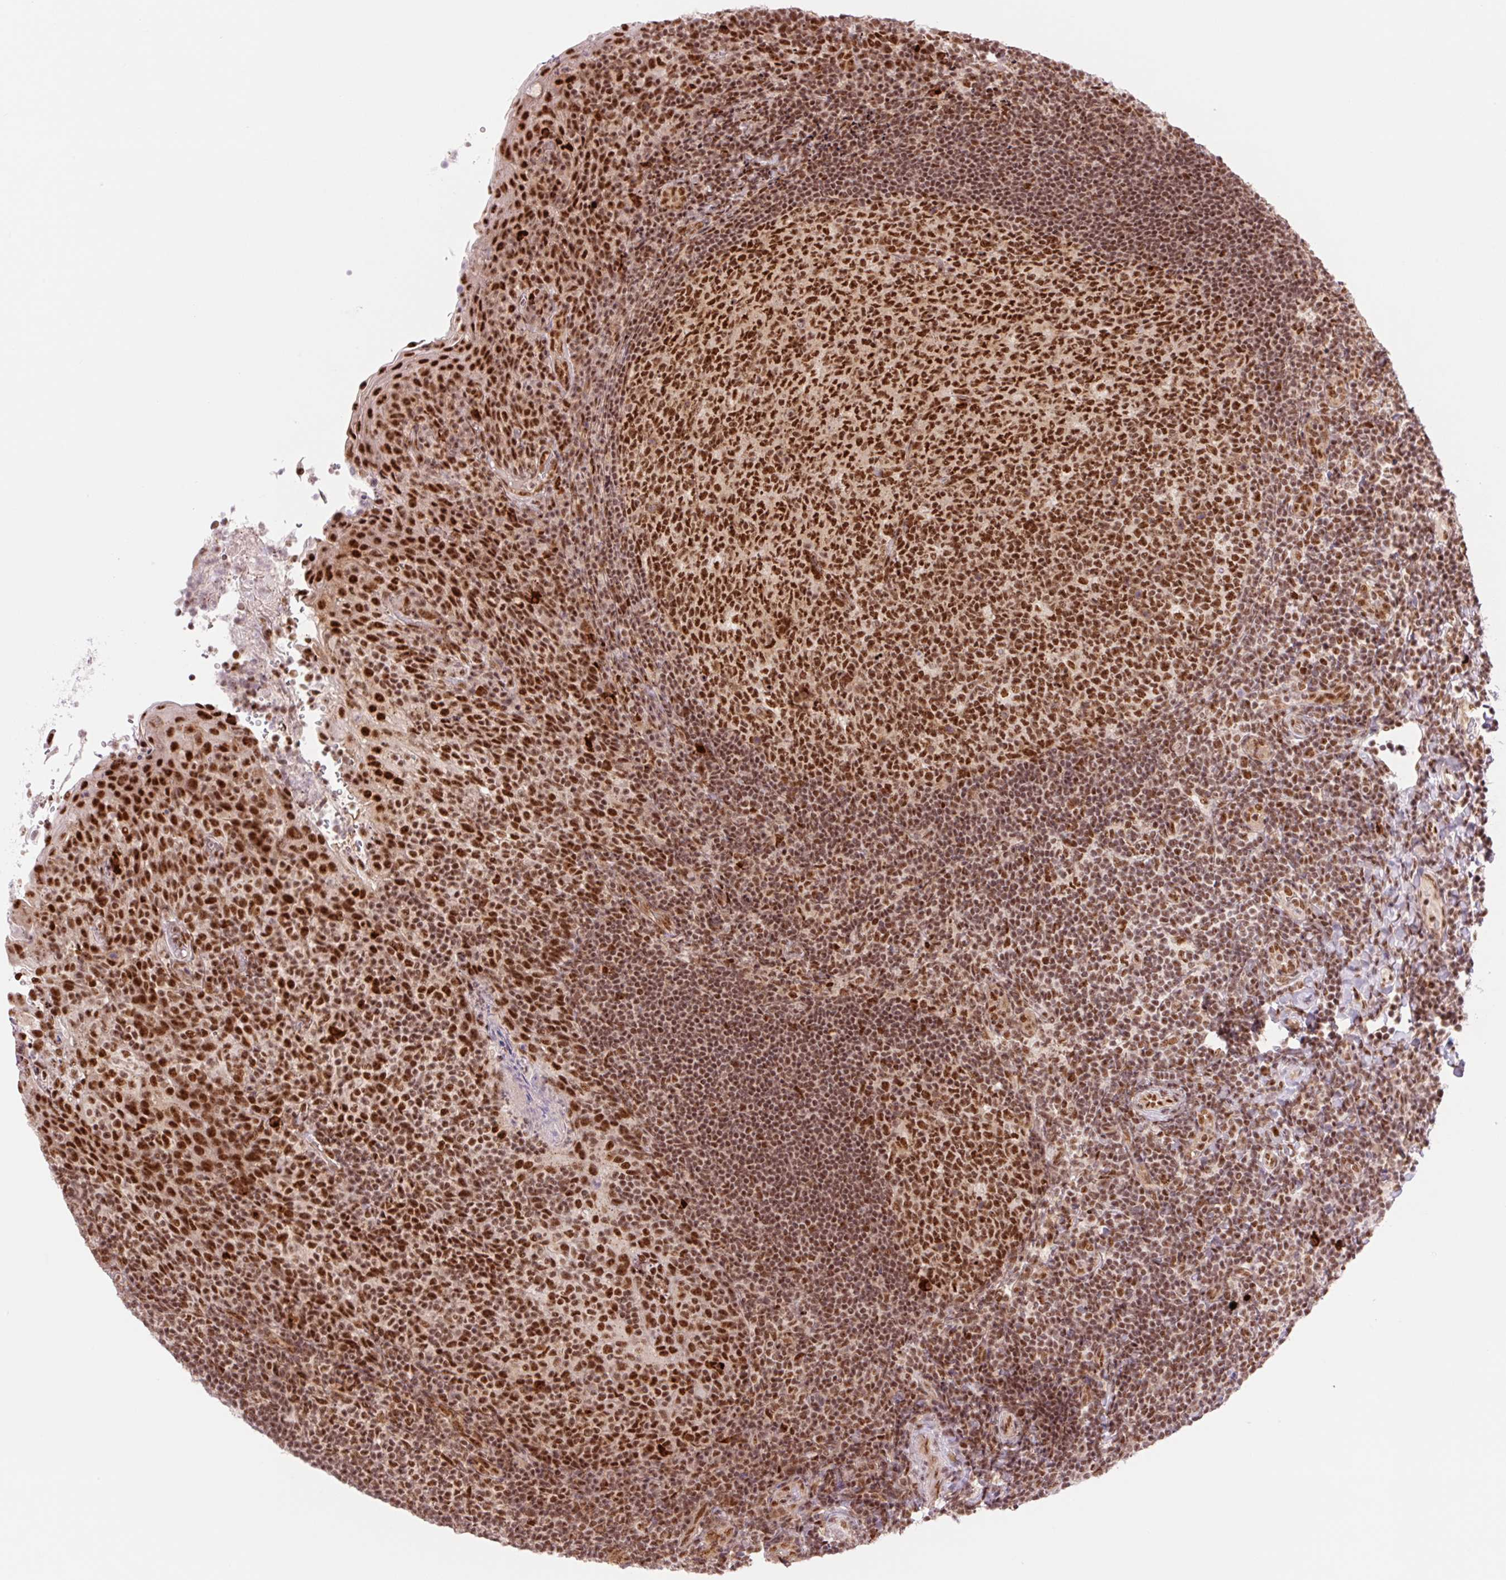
{"staining": {"intensity": "strong", "quantity": ">75%", "location": "nuclear"}, "tissue": "tonsil", "cell_type": "Germinal center cells", "image_type": "normal", "snomed": [{"axis": "morphology", "description": "Normal tissue, NOS"}, {"axis": "topography", "description": "Tonsil"}], "caption": "This is an image of immunohistochemistry staining of normal tonsil, which shows strong expression in the nuclear of germinal center cells.", "gene": "PRDM11", "patient": {"sex": "female", "age": 10}}